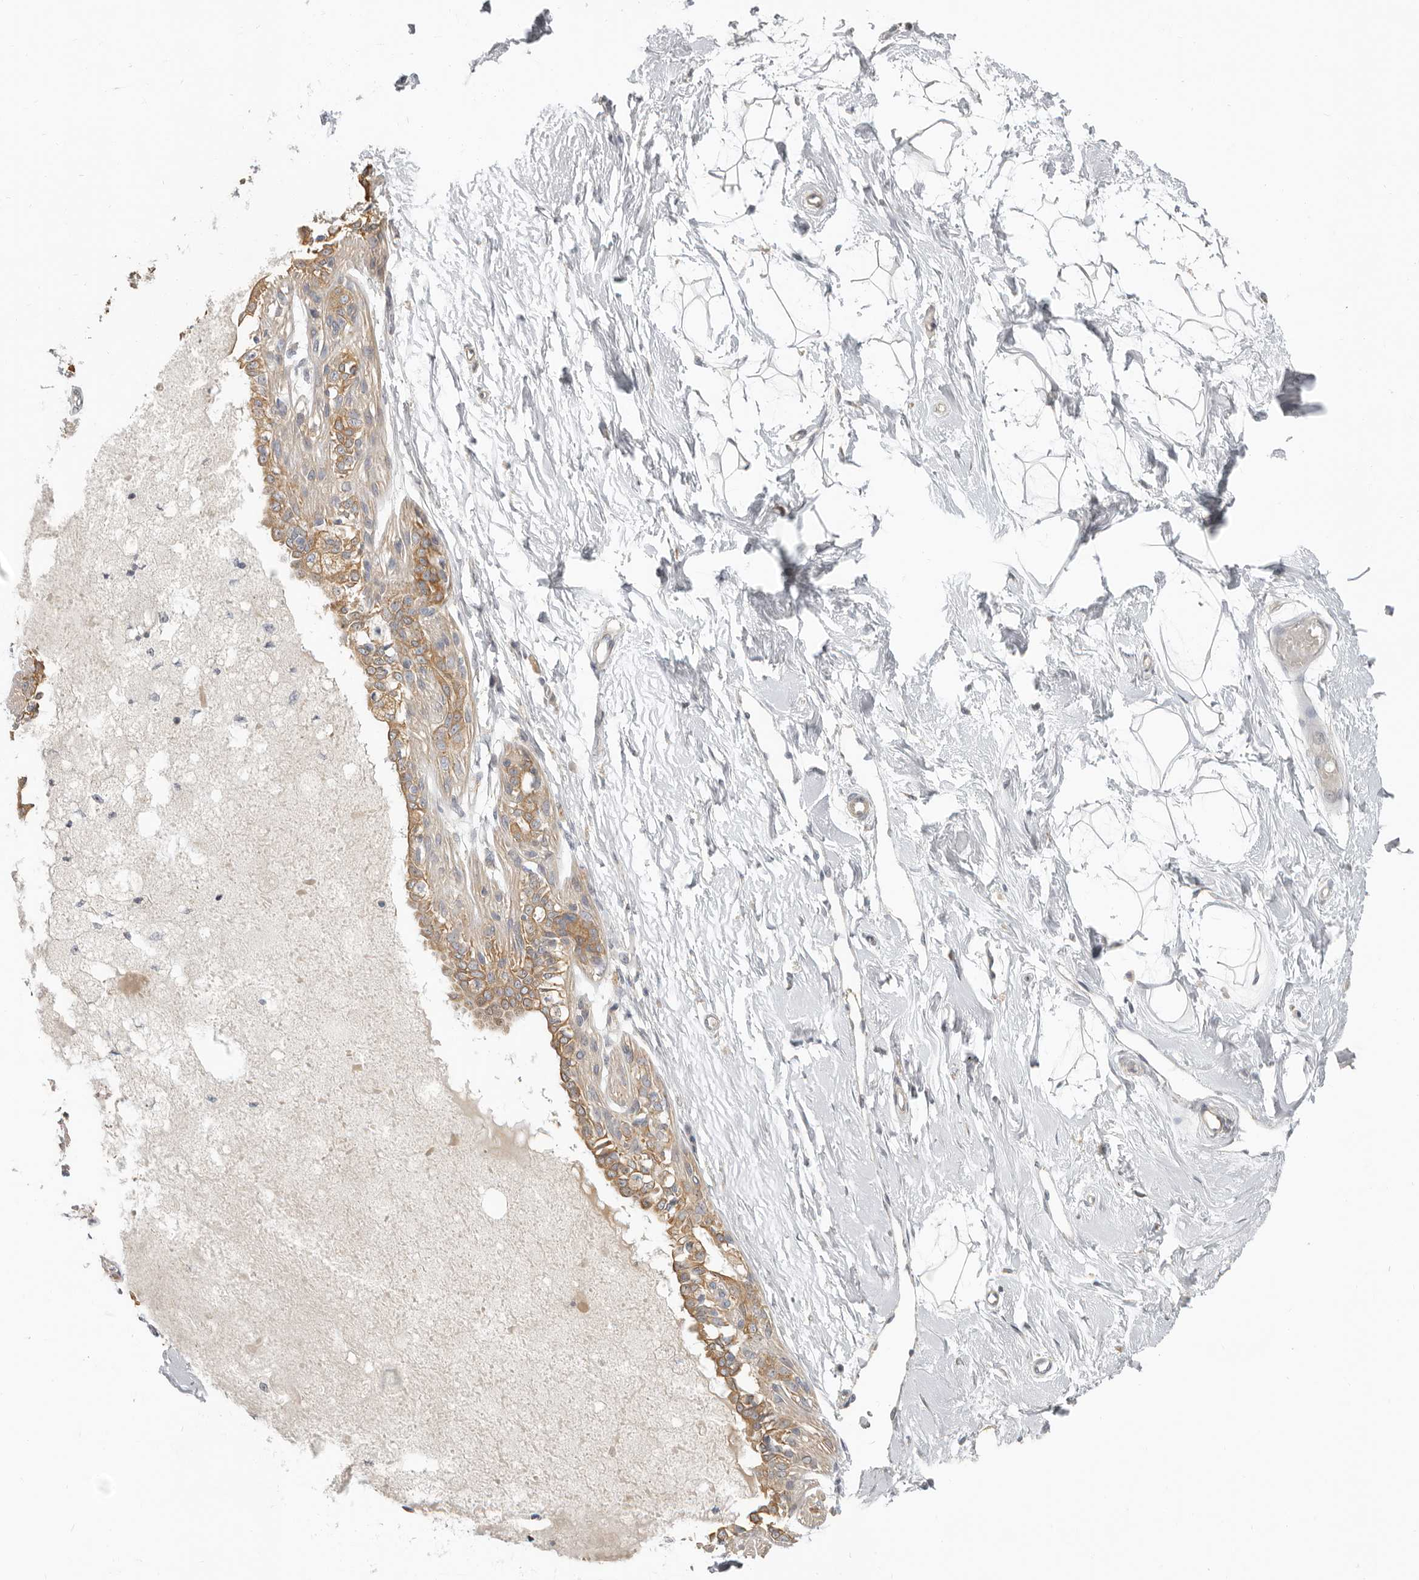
{"staining": {"intensity": "negative", "quantity": "none", "location": "none"}, "tissue": "breast", "cell_type": "Adipocytes", "image_type": "normal", "snomed": [{"axis": "morphology", "description": "Normal tissue, NOS"}, {"axis": "topography", "description": "Breast"}], "caption": "Immunohistochemistry image of unremarkable breast stained for a protein (brown), which displays no staining in adipocytes. The staining was performed using DAB to visualize the protein expression in brown, while the nuclei were stained in blue with hematoxylin (Magnification: 20x).", "gene": "UNK", "patient": {"sex": "female", "age": 45}}